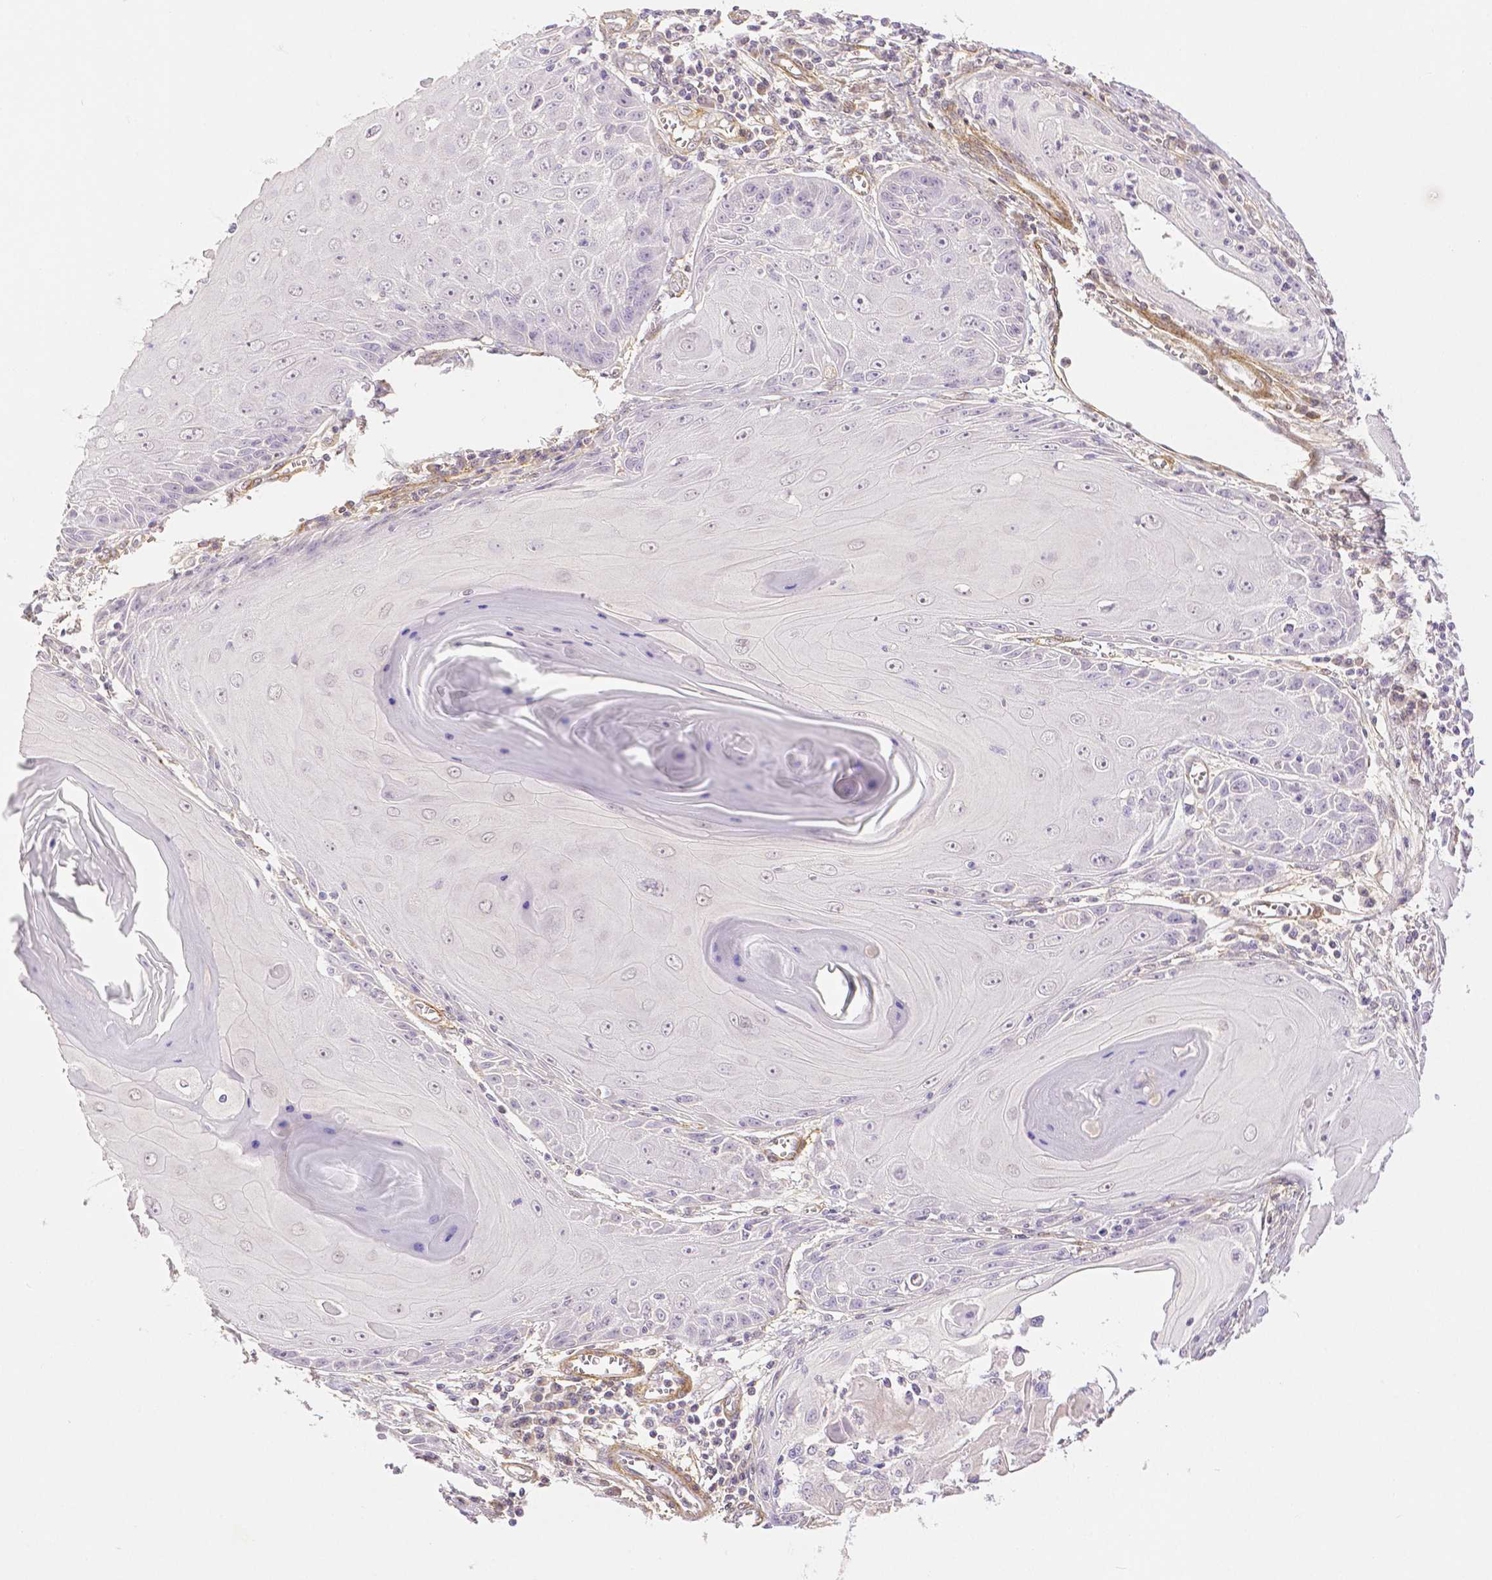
{"staining": {"intensity": "negative", "quantity": "none", "location": "none"}, "tissue": "skin cancer", "cell_type": "Tumor cells", "image_type": "cancer", "snomed": [{"axis": "morphology", "description": "Squamous cell carcinoma, NOS"}, {"axis": "topography", "description": "Skin"}, {"axis": "topography", "description": "Vulva"}], "caption": "Squamous cell carcinoma (skin) stained for a protein using immunohistochemistry (IHC) demonstrates no positivity tumor cells.", "gene": "THY1", "patient": {"sex": "female", "age": 85}}